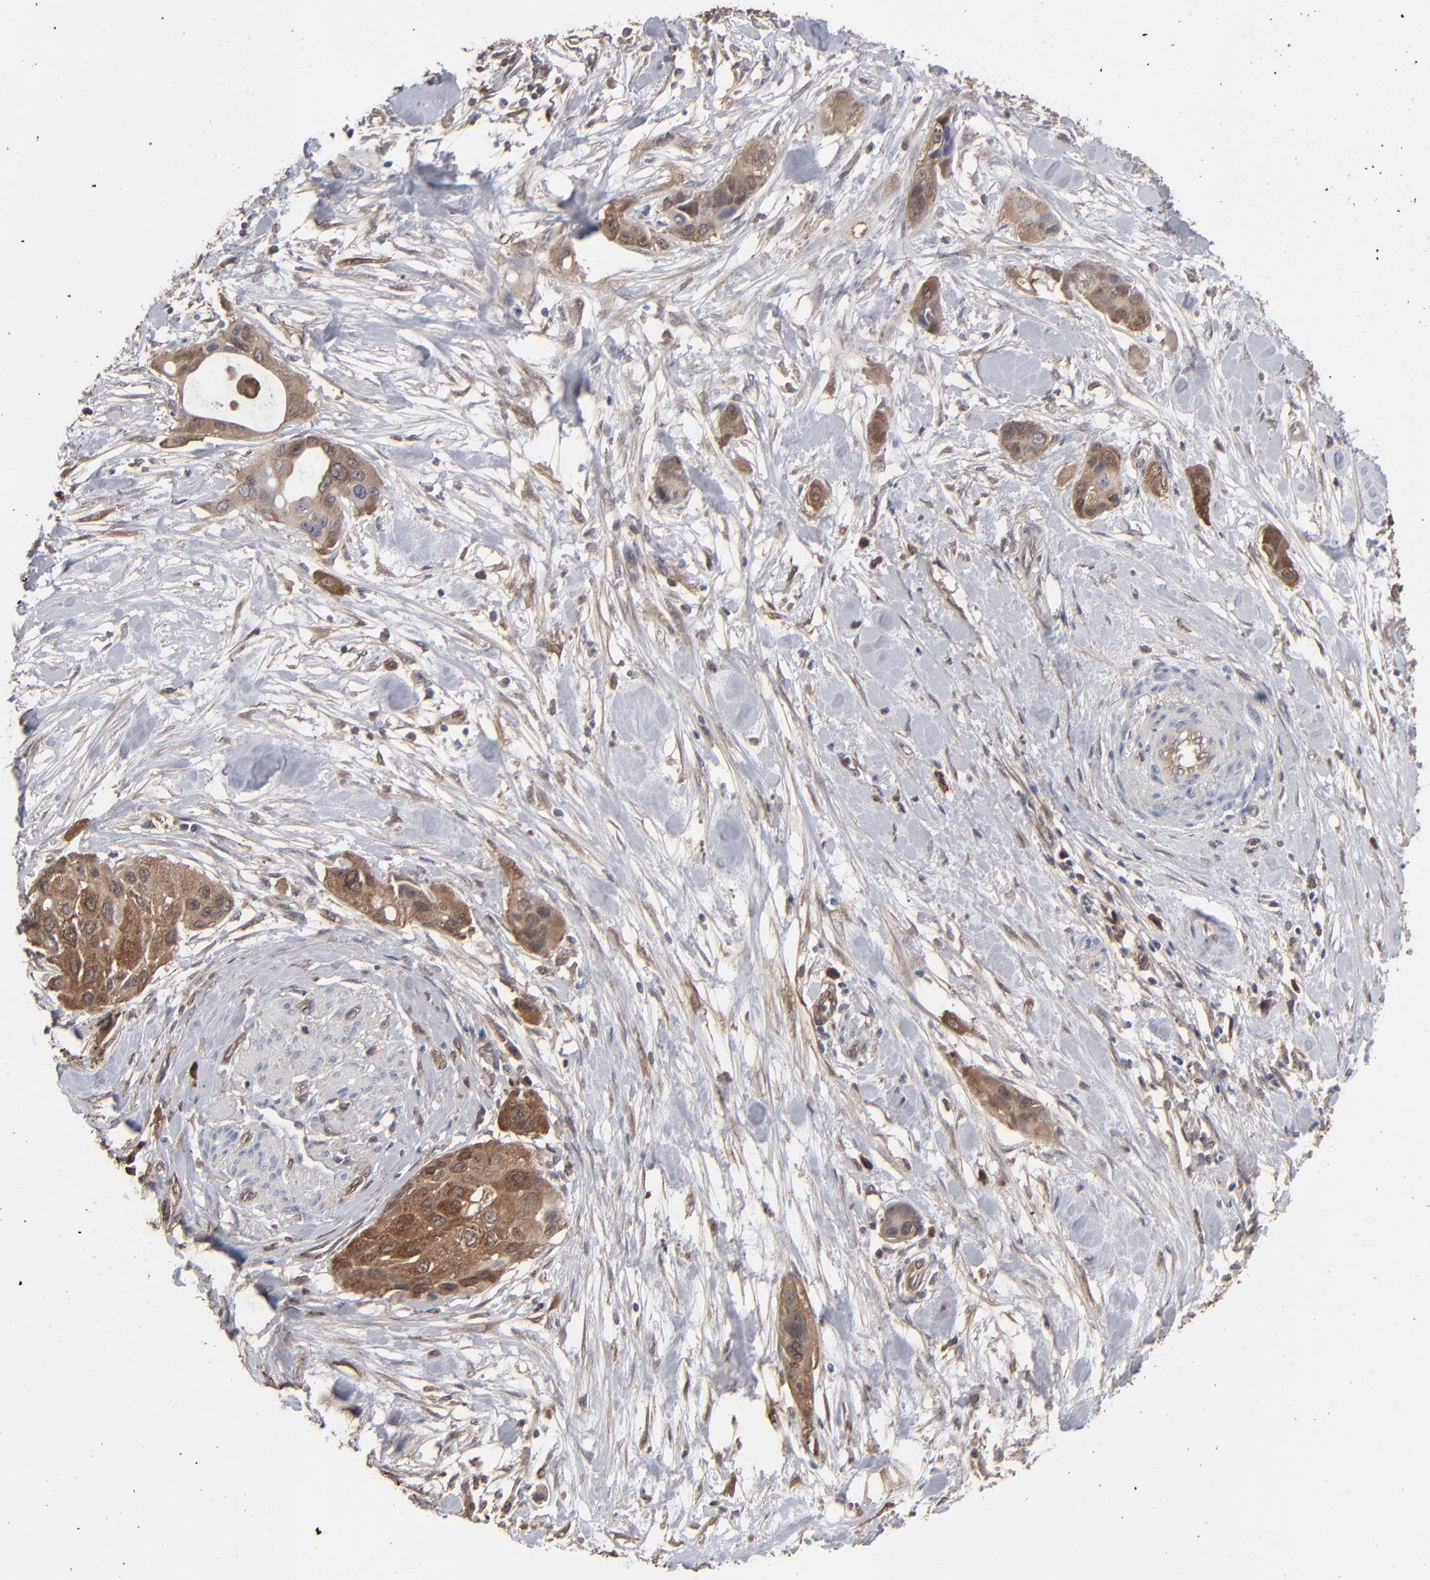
{"staining": {"intensity": "strong", "quantity": ">75%", "location": "cytoplasmic/membranous"}, "tissue": "pancreatic cancer", "cell_type": "Tumor cells", "image_type": "cancer", "snomed": [{"axis": "morphology", "description": "Adenocarcinoma, NOS"}, {"axis": "topography", "description": "Pancreas"}], "caption": "Protein staining by immunohistochemistry (IHC) demonstrates strong cytoplasmic/membranous staining in approximately >75% of tumor cells in pancreatic adenocarcinoma.", "gene": "NME1-NME2", "patient": {"sex": "female", "age": 60}}